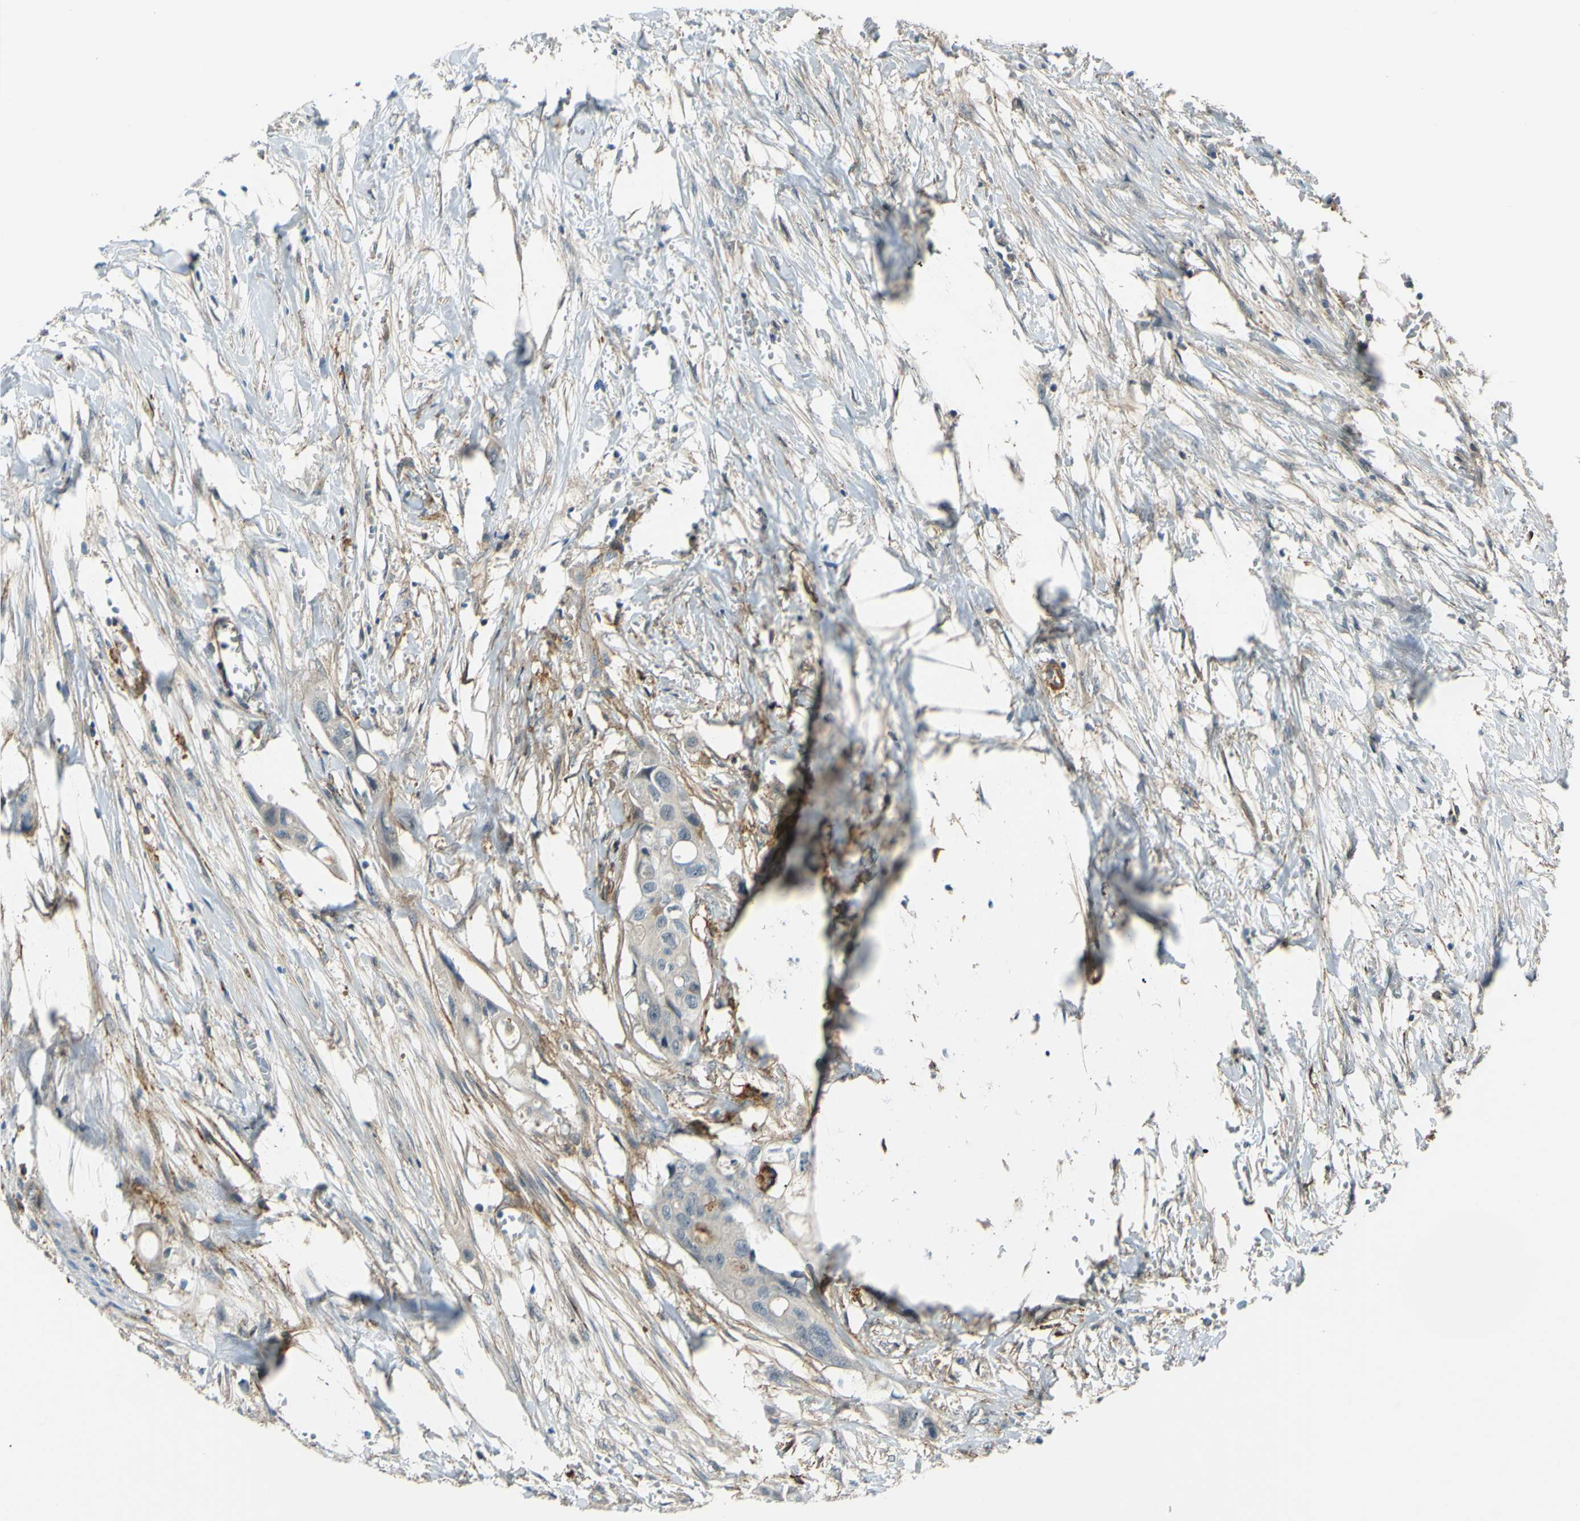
{"staining": {"intensity": "negative", "quantity": "none", "location": "none"}, "tissue": "colorectal cancer", "cell_type": "Tumor cells", "image_type": "cancer", "snomed": [{"axis": "morphology", "description": "Adenocarcinoma, NOS"}, {"axis": "topography", "description": "Colon"}], "caption": "Immunohistochemistry (IHC) of colorectal cancer (adenocarcinoma) reveals no staining in tumor cells.", "gene": "ARHGAP1", "patient": {"sex": "female", "age": 57}}